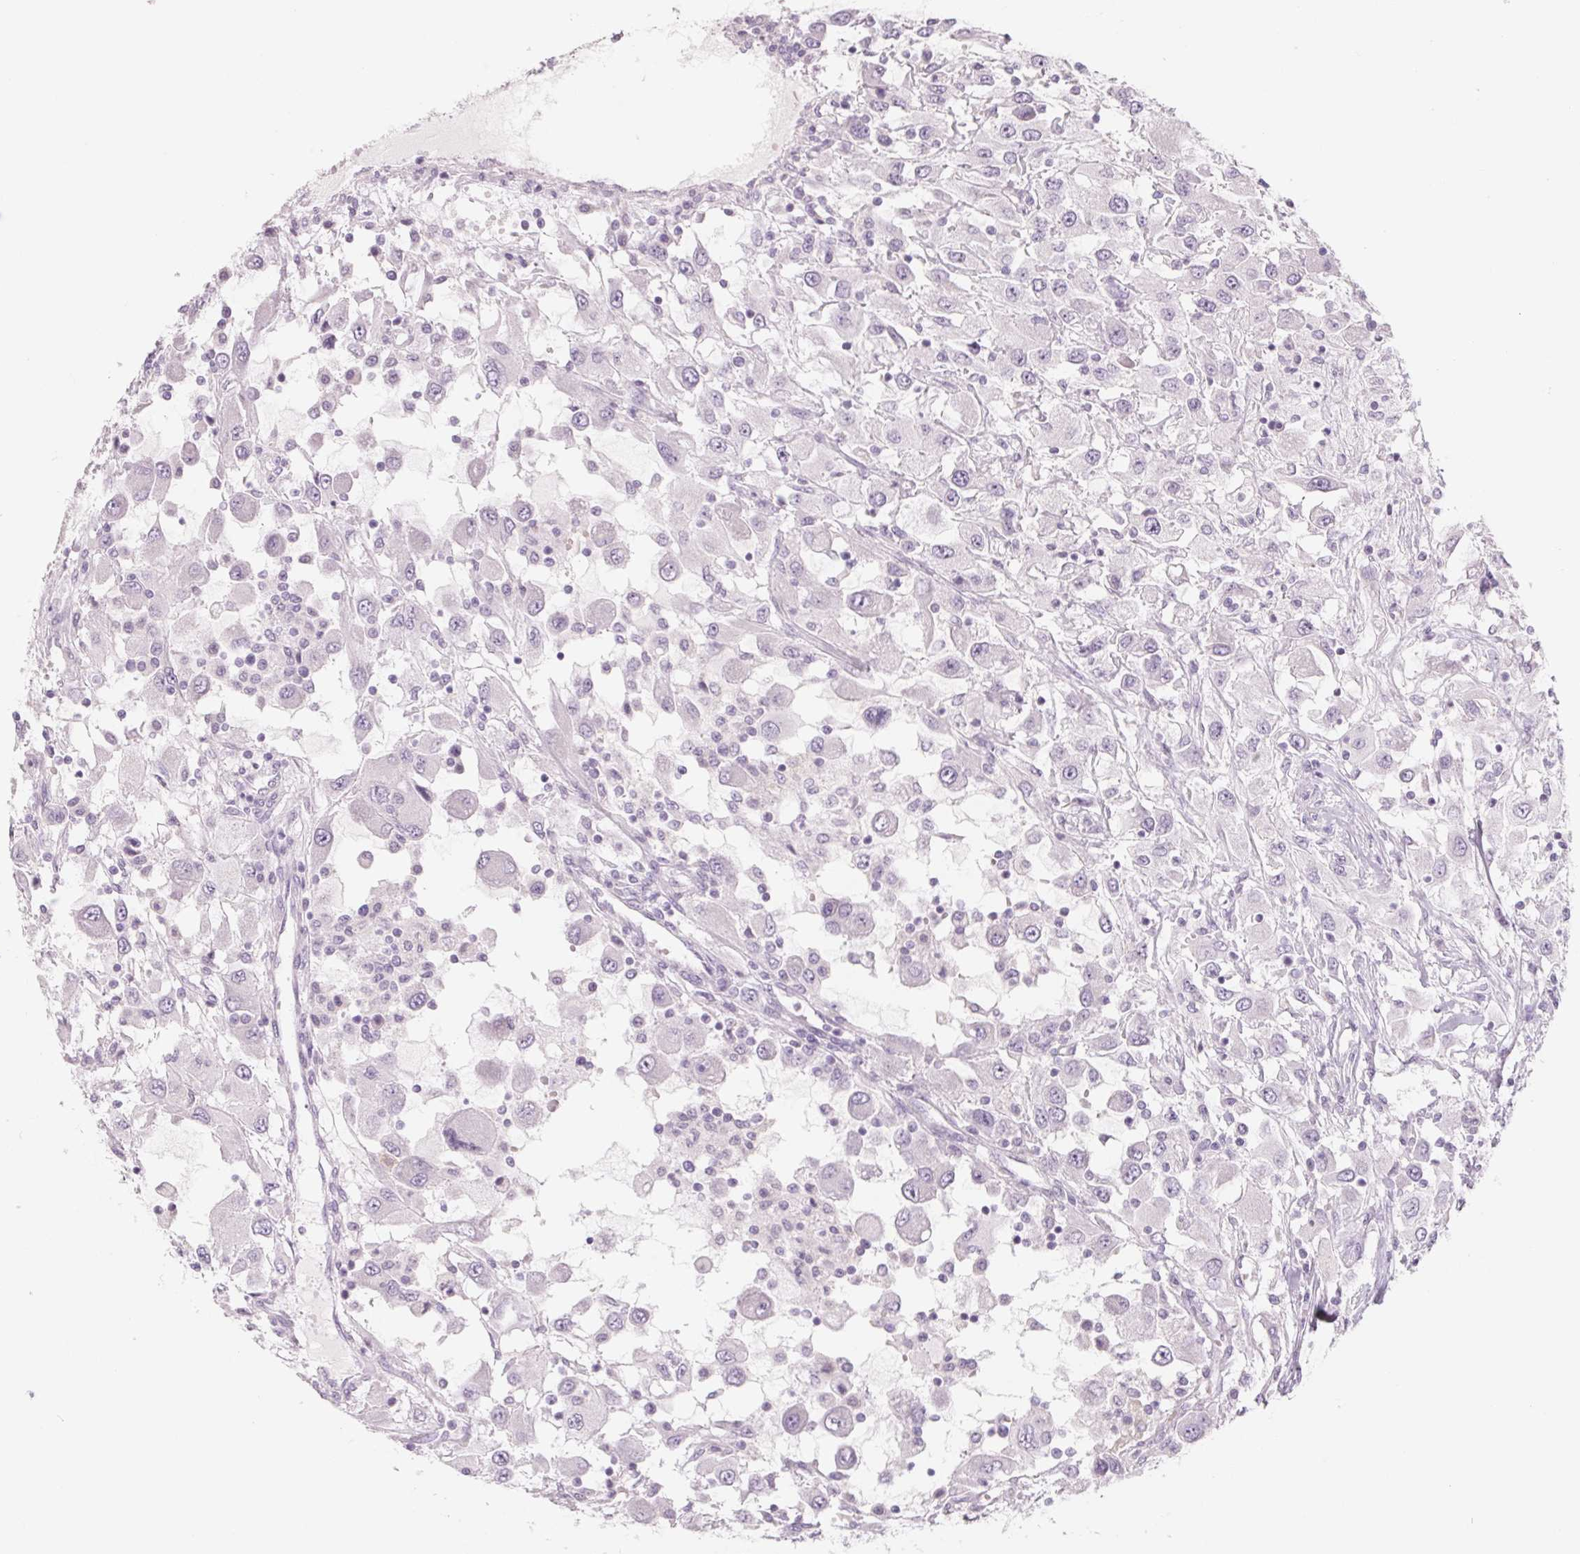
{"staining": {"intensity": "negative", "quantity": "none", "location": "none"}, "tissue": "renal cancer", "cell_type": "Tumor cells", "image_type": "cancer", "snomed": [{"axis": "morphology", "description": "Adenocarcinoma, NOS"}, {"axis": "topography", "description": "Kidney"}], "caption": "Renal adenocarcinoma was stained to show a protein in brown. There is no significant staining in tumor cells.", "gene": "POU1F1", "patient": {"sex": "female", "age": 67}}